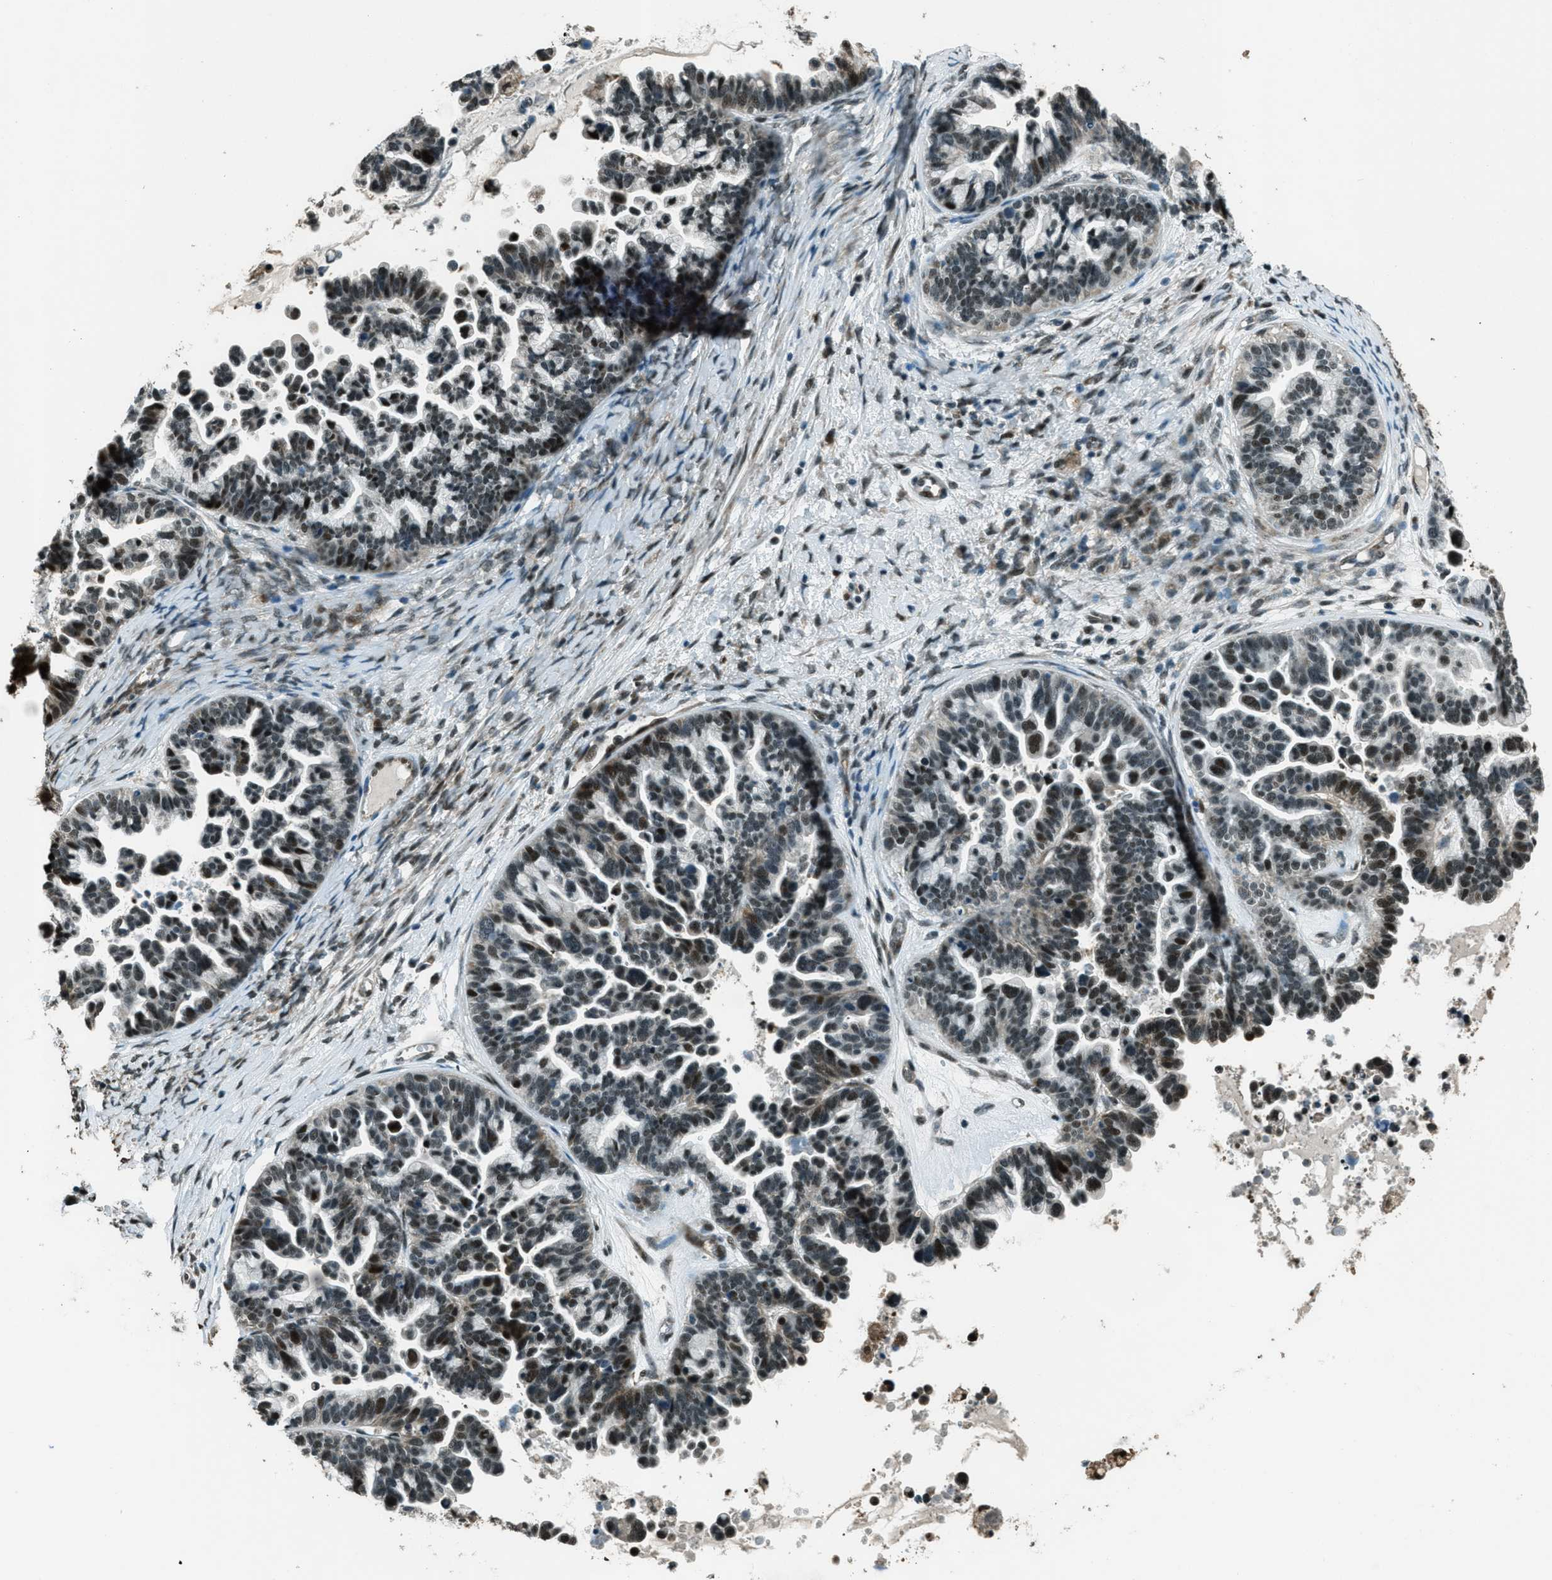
{"staining": {"intensity": "strong", "quantity": "<25%", "location": "cytoplasmic/membranous,nuclear"}, "tissue": "ovarian cancer", "cell_type": "Tumor cells", "image_type": "cancer", "snomed": [{"axis": "morphology", "description": "Cystadenocarcinoma, serous, NOS"}, {"axis": "topography", "description": "Ovary"}], "caption": "Protein analysis of ovarian cancer (serous cystadenocarcinoma) tissue demonstrates strong cytoplasmic/membranous and nuclear staining in about <25% of tumor cells. (DAB = brown stain, brightfield microscopy at high magnification).", "gene": "TARDBP", "patient": {"sex": "female", "age": 56}}